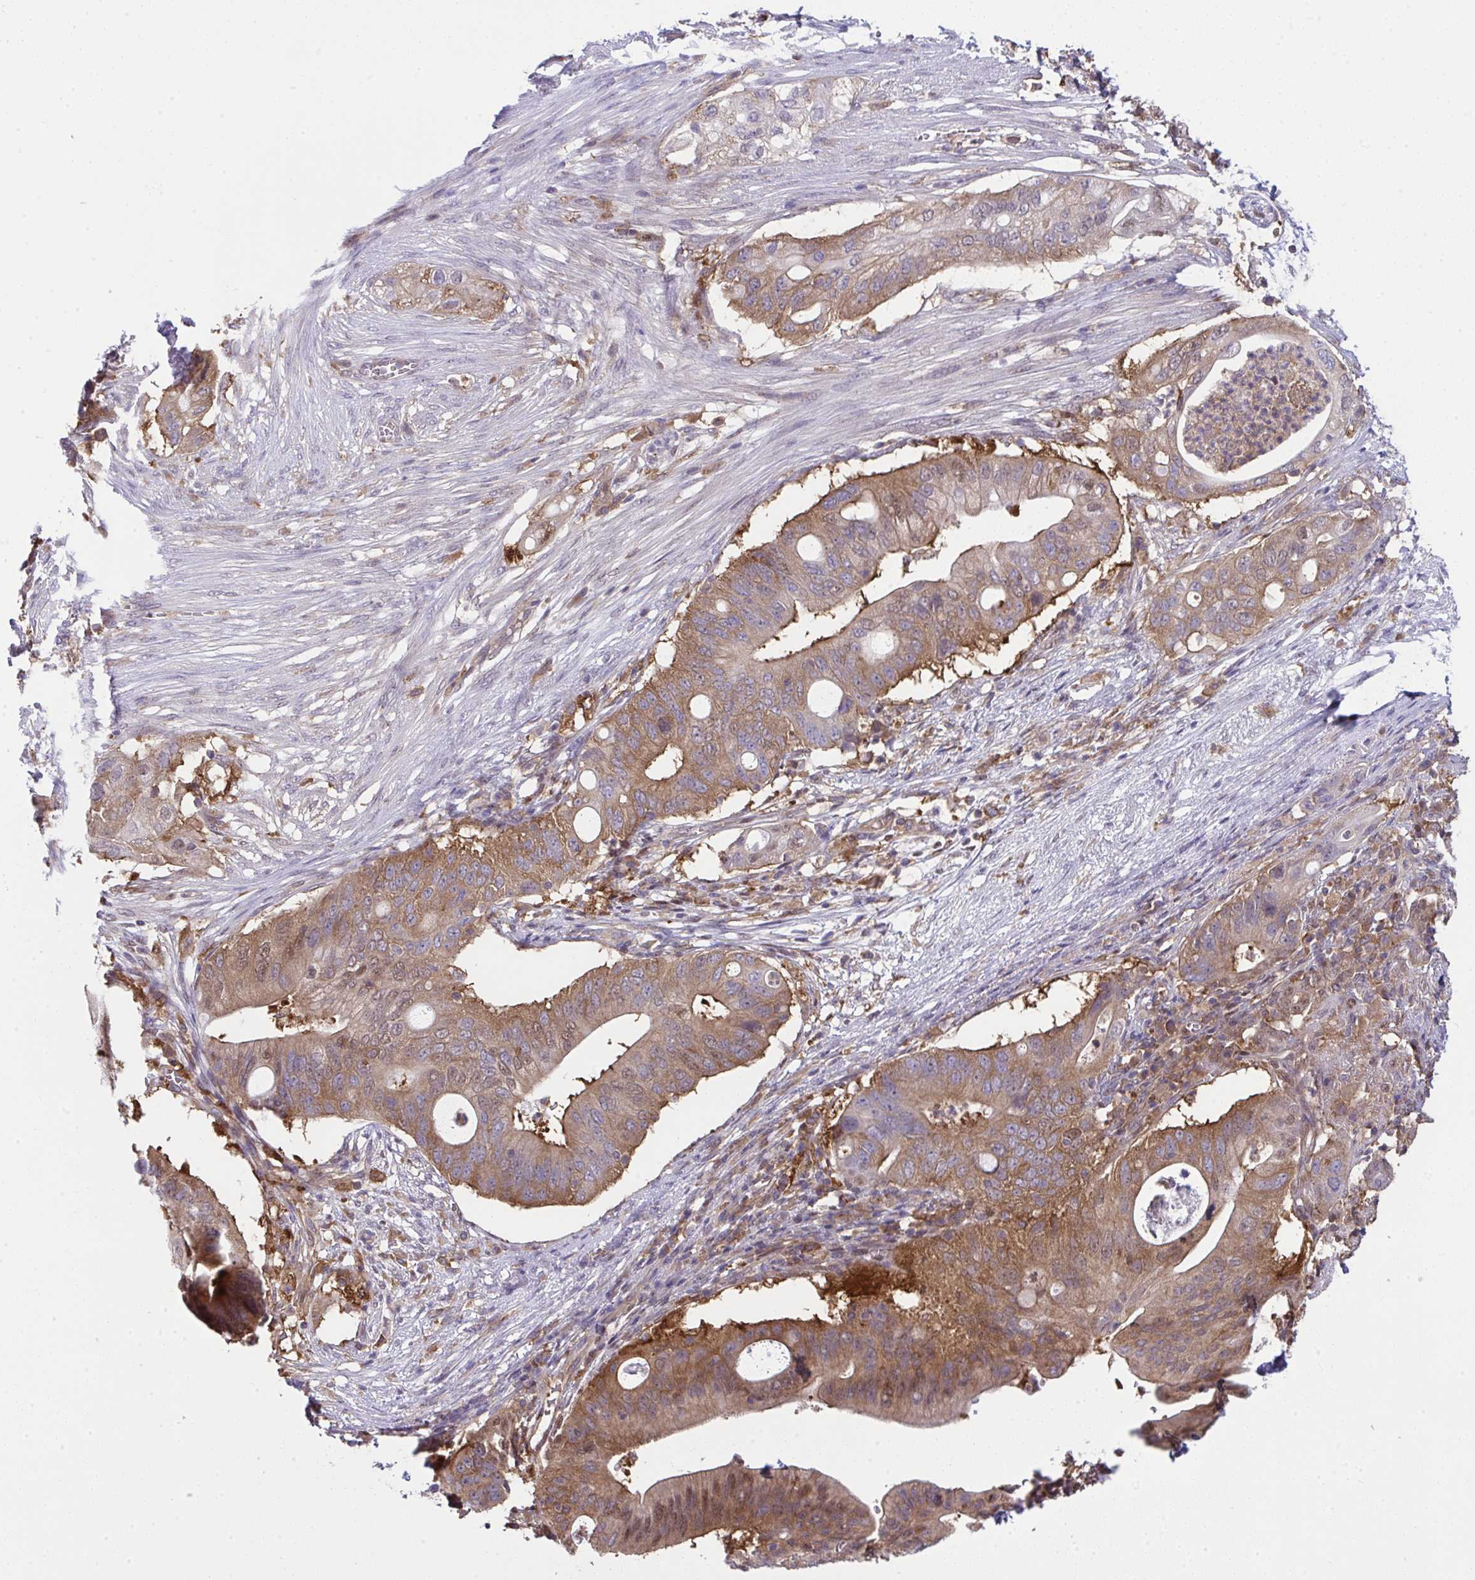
{"staining": {"intensity": "moderate", "quantity": ">75%", "location": "cytoplasmic/membranous,nuclear"}, "tissue": "pancreatic cancer", "cell_type": "Tumor cells", "image_type": "cancer", "snomed": [{"axis": "morphology", "description": "Adenocarcinoma, NOS"}, {"axis": "topography", "description": "Pancreas"}], "caption": "Immunohistochemistry photomicrograph of pancreatic adenocarcinoma stained for a protein (brown), which demonstrates medium levels of moderate cytoplasmic/membranous and nuclear positivity in about >75% of tumor cells.", "gene": "ALDH16A1", "patient": {"sex": "female", "age": 72}}